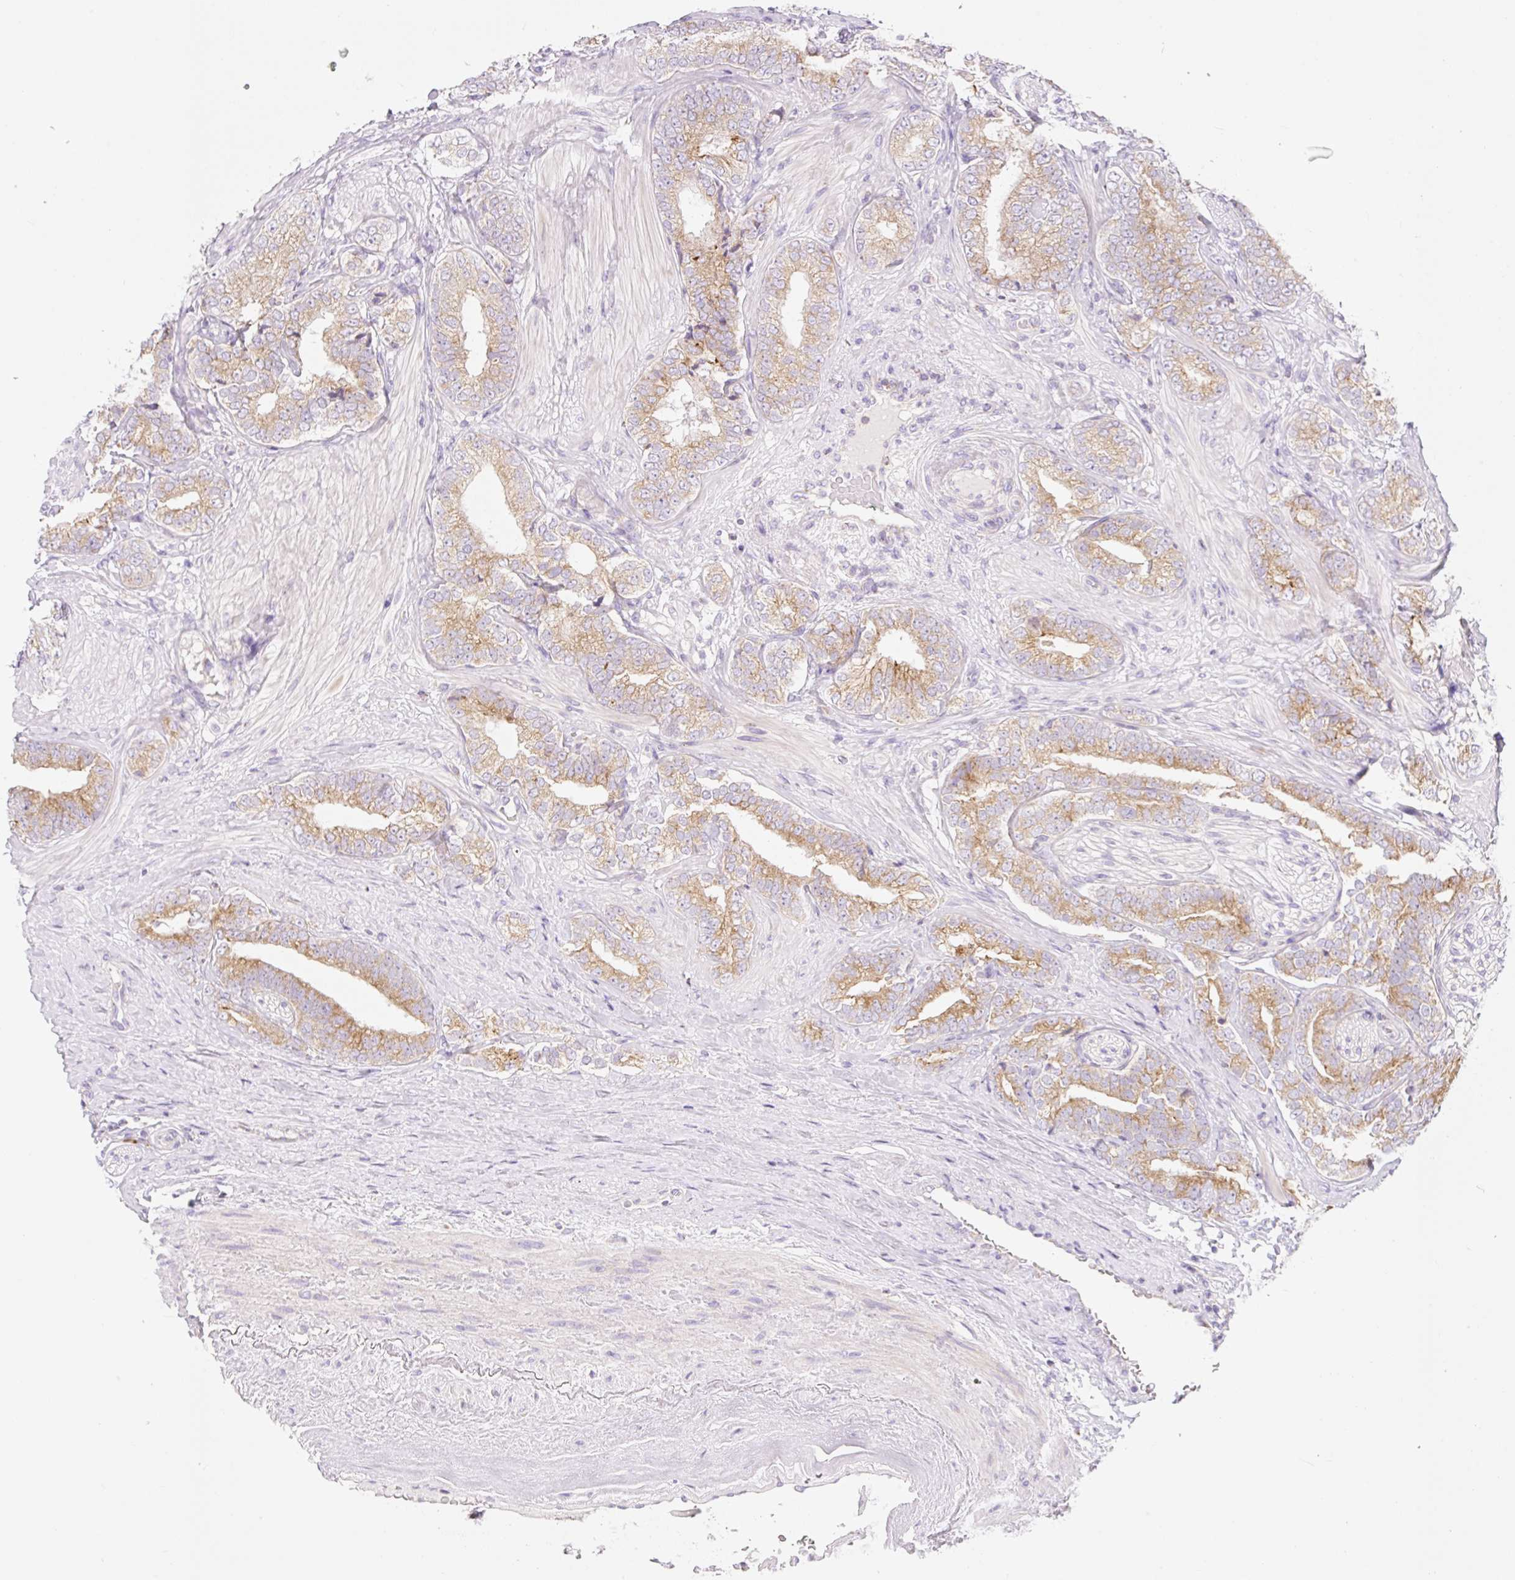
{"staining": {"intensity": "moderate", "quantity": "25%-75%", "location": "cytoplasmic/membranous"}, "tissue": "prostate cancer", "cell_type": "Tumor cells", "image_type": "cancer", "snomed": [{"axis": "morphology", "description": "Adenocarcinoma, High grade"}, {"axis": "topography", "description": "Prostate"}], "caption": "Immunohistochemistry (IHC) micrograph of neoplastic tissue: human prostate adenocarcinoma (high-grade) stained using immunohistochemistry (IHC) exhibits medium levels of moderate protein expression localized specifically in the cytoplasmic/membranous of tumor cells, appearing as a cytoplasmic/membranous brown color.", "gene": "FOCAD", "patient": {"sex": "male", "age": 72}}